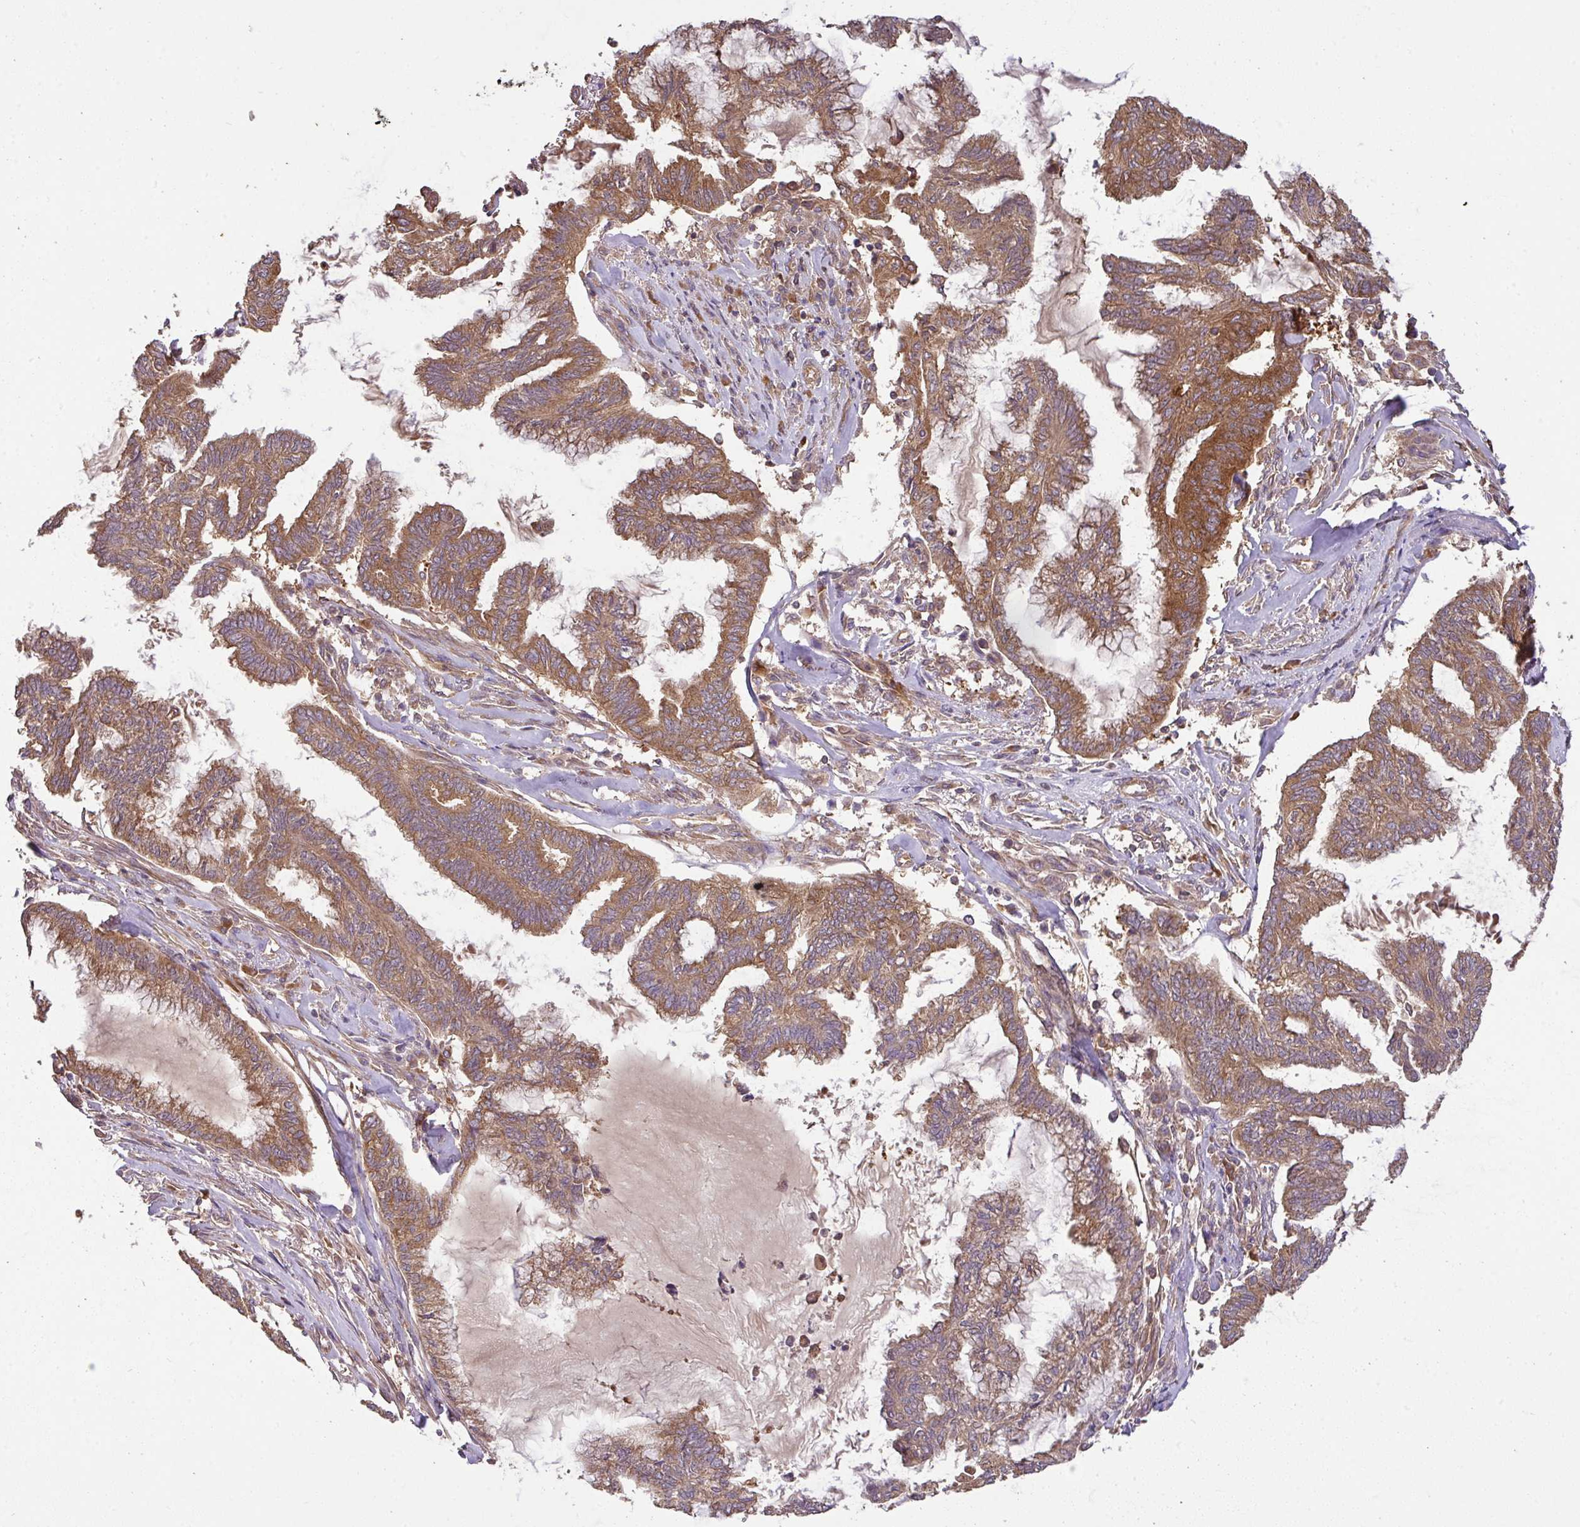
{"staining": {"intensity": "moderate", "quantity": ">75%", "location": "cytoplasmic/membranous"}, "tissue": "endometrial cancer", "cell_type": "Tumor cells", "image_type": "cancer", "snomed": [{"axis": "morphology", "description": "Adenocarcinoma, NOS"}, {"axis": "topography", "description": "Endometrium"}], "caption": "The micrograph displays staining of endometrial adenocarcinoma, revealing moderate cytoplasmic/membranous protein expression (brown color) within tumor cells.", "gene": "GSPT1", "patient": {"sex": "female", "age": 86}}